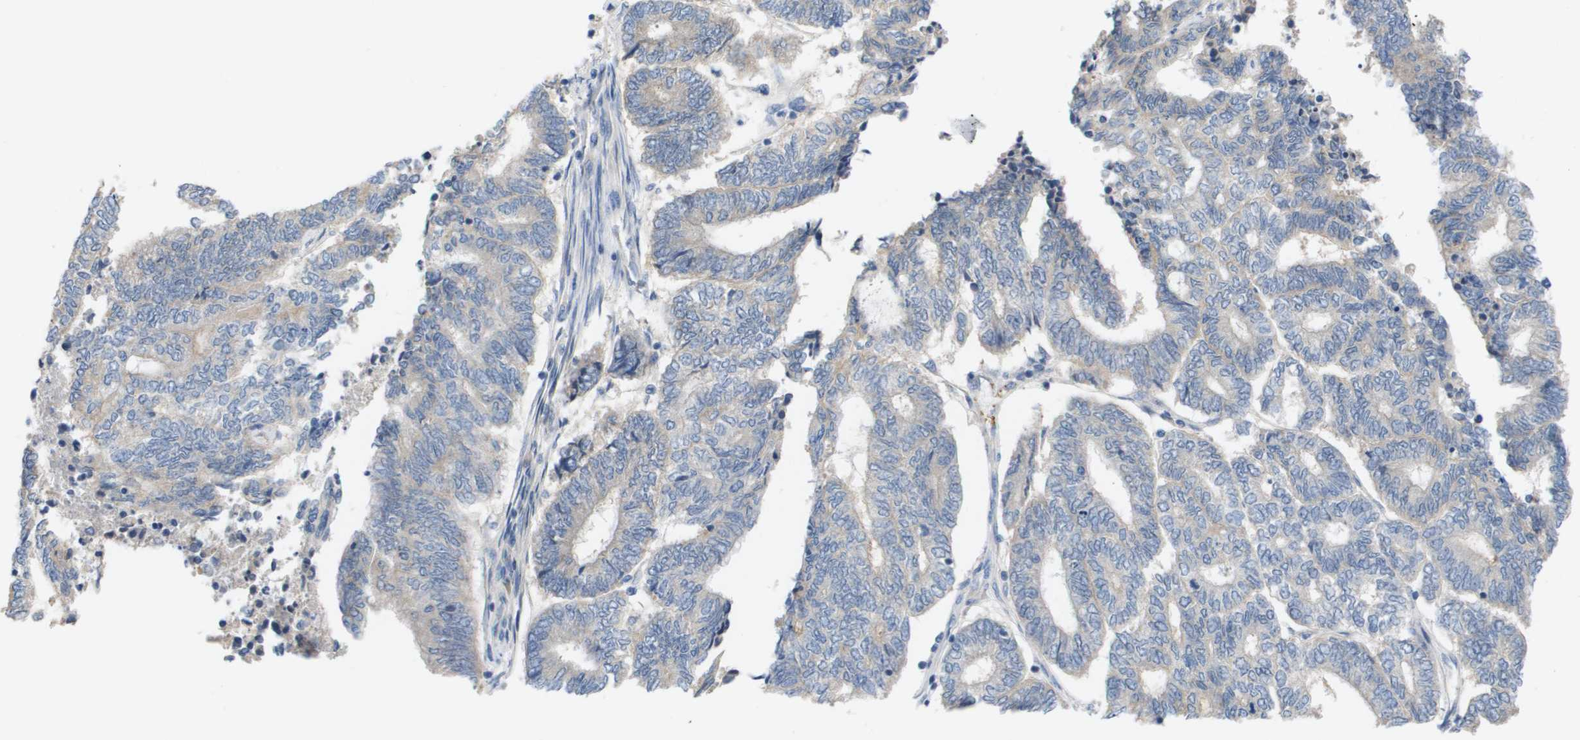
{"staining": {"intensity": "weak", "quantity": "<25%", "location": "cytoplasmic/membranous"}, "tissue": "endometrial cancer", "cell_type": "Tumor cells", "image_type": "cancer", "snomed": [{"axis": "morphology", "description": "Adenocarcinoma, NOS"}, {"axis": "topography", "description": "Uterus"}, {"axis": "topography", "description": "Endometrium"}], "caption": "High magnification brightfield microscopy of adenocarcinoma (endometrial) stained with DAB (brown) and counterstained with hematoxylin (blue): tumor cells show no significant expression. The staining is performed using DAB (3,3'-diaminobenzidine) brown chromogen with nuclei counter-stained in using hematoxylin.", "gene": "UBA5", "patient": {"sex": "female", "age": 70}}